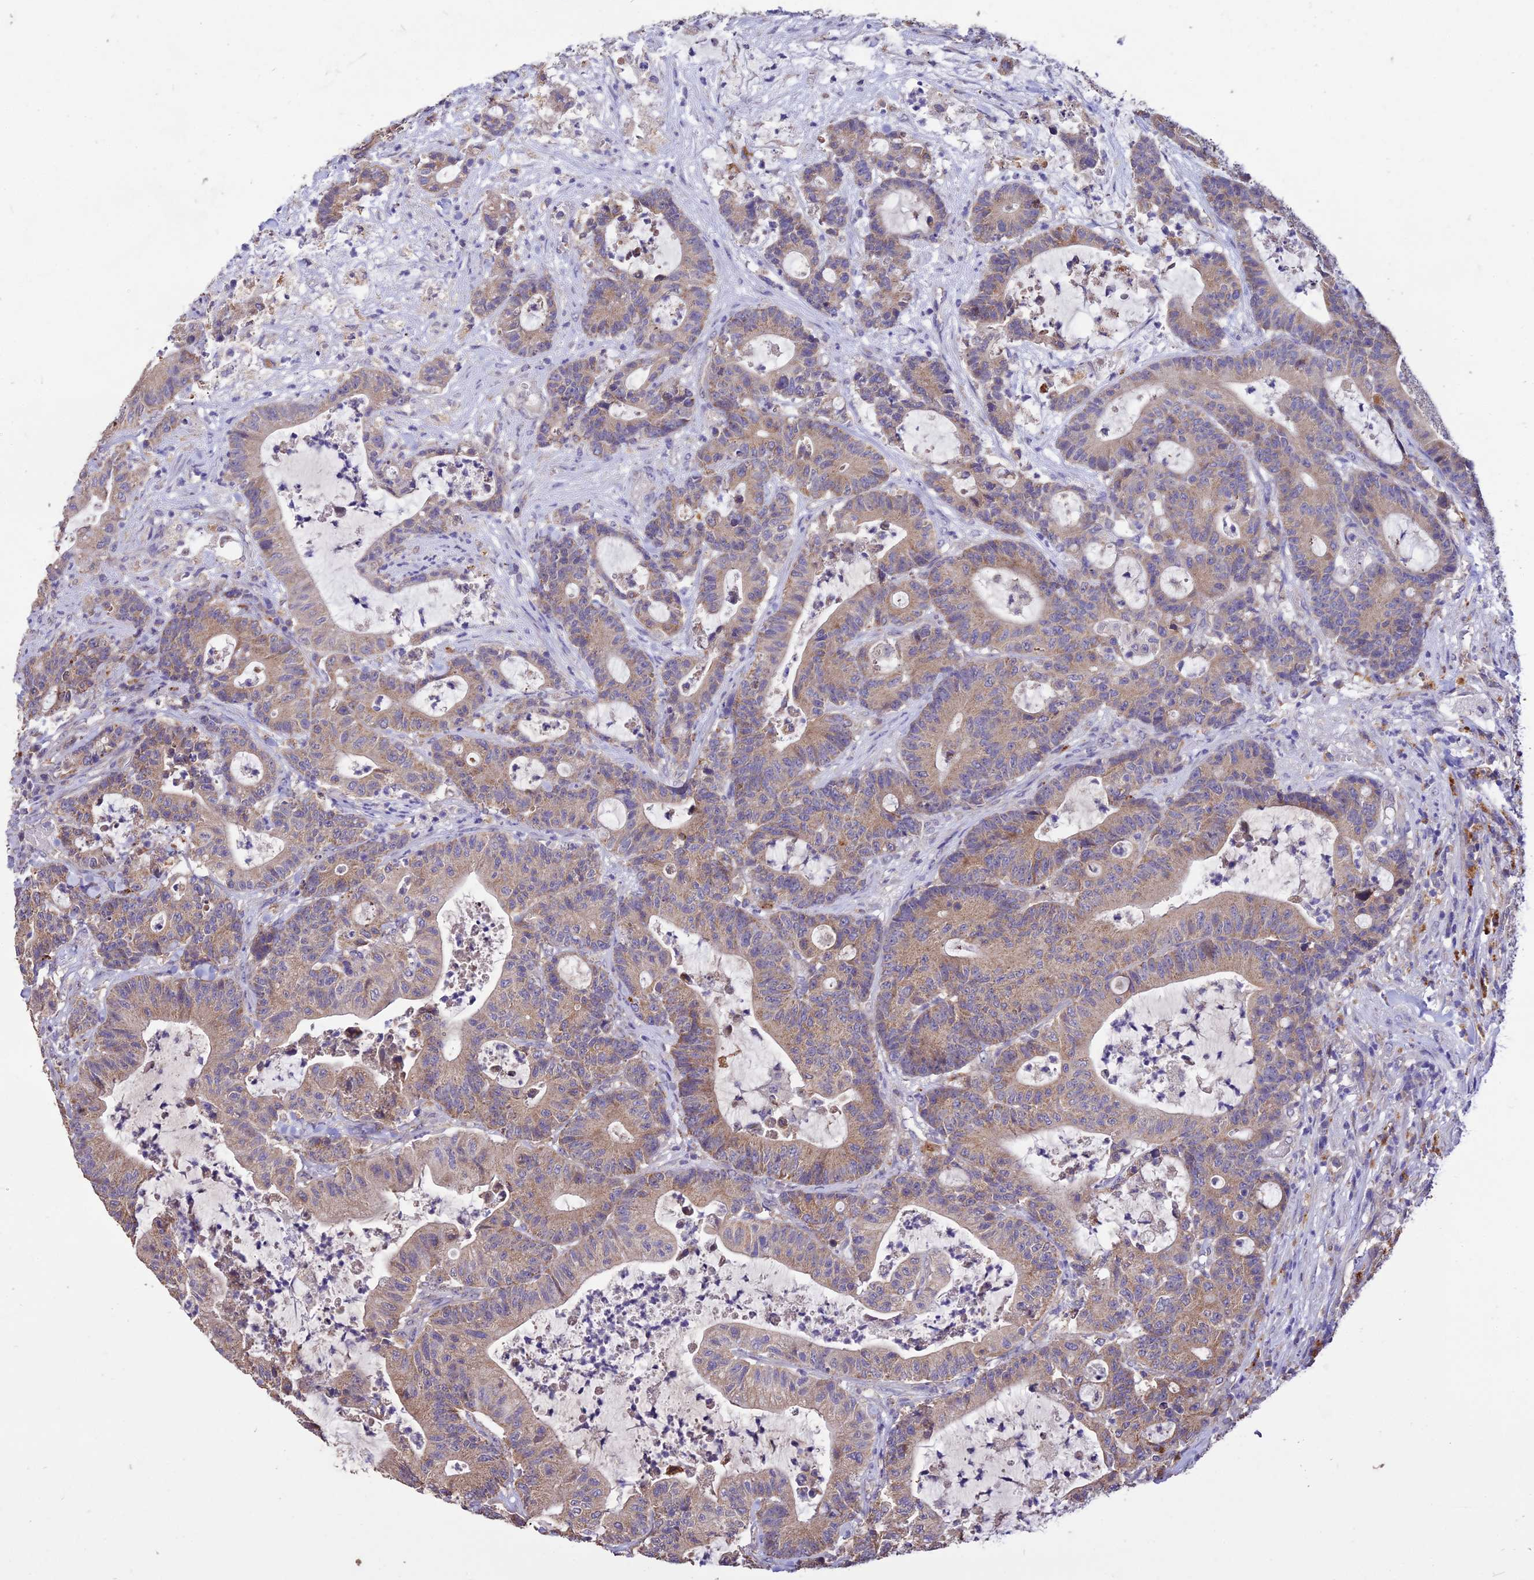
{"staining": {"intensity": "weak", "quantity": ">75%", "location": "cytoplasmic/membranous"}, "tissue": "colorectal cancer", "cell_type": "Tumor cells", "image_type": "cancer", "snomed": [{"axis": "morphology", "description": "Adenocarcinoma, NOS"}, {"axis": "topography", "description": "Colon"}], "caption": "Protein staining demonstrates weak cytoplasmic/membranous expression in about >75% of tumor cells in adenocarcinoma (colorectal). The staining was performed using DAB (3,3'-diaminobenzidine) to visualize the protein expression in brown, while the nuclei were stained in blue with hematoxylin (Magnification: 20x).", "gene": "SDHD", "patient": {"sex": "female", "age": 84}}